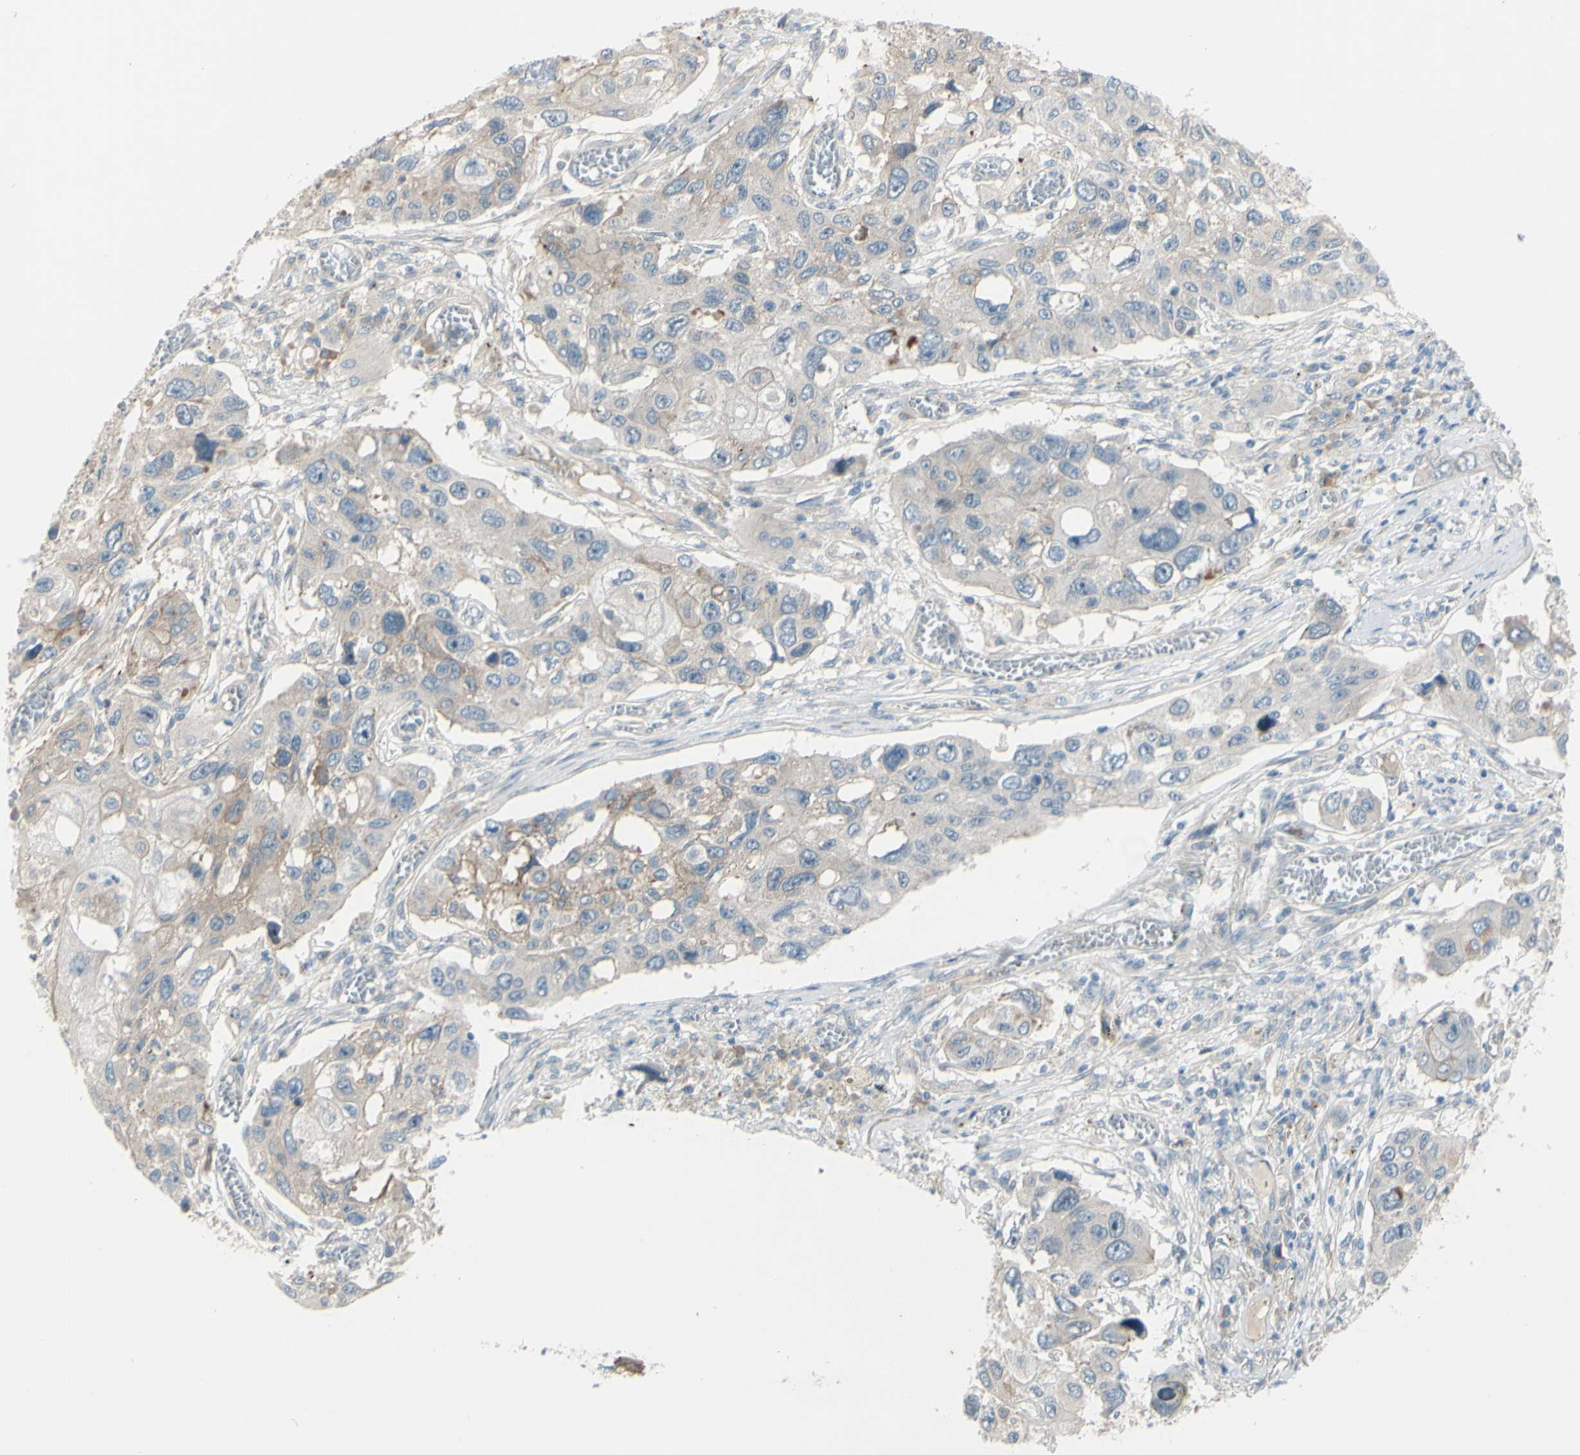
{"staining": {"intensity": "moderate", "quantity": "25%-75%", "location": "cytoplasmic/membranous"}, "tissue": "lung cancer", "cell_type": "Tumor cells", "image_type": "cancer", "snomed": [{"axis": "morphology", "description": "Squamous cell carcinoma, NOS"}, {"axis": "topography", "description": "Lung"}], "caption": "Immunohistochemistry (DAB (3,3'-diaminobenzidine)) staining of human lung cancer (squamous cell carcinoma) displays moderate cytoplasmic/membranous protein positivity in approximately 25%-75% of tumor cells.", "gene": "LRRK1", "patient": {"sex": "male", "age": 71}}